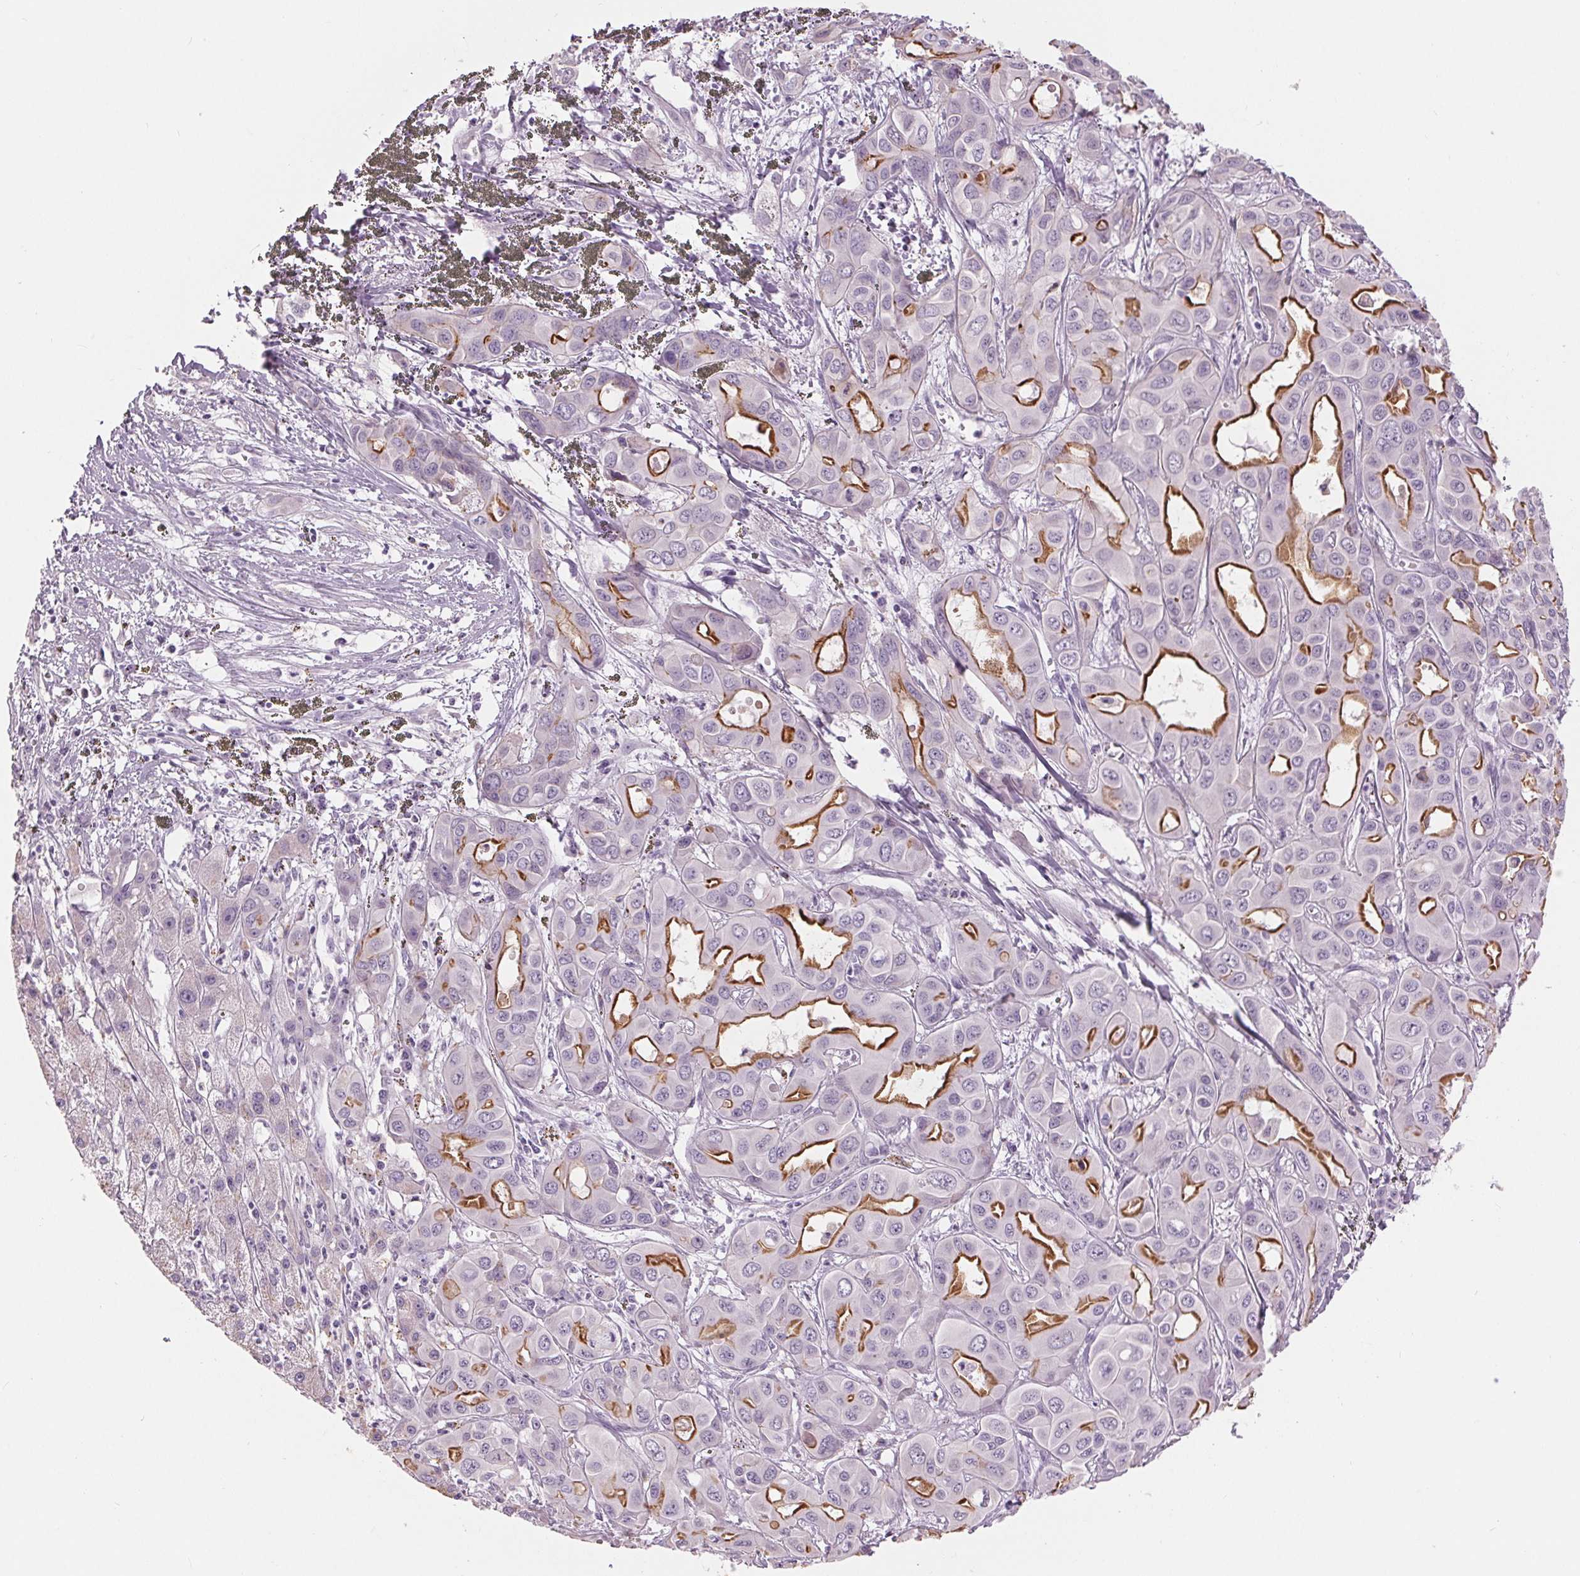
{"staining": {"intensity": "strong", "quantity": "25%-75%", "location": "cytoplasmic/membranous"}, "tissue": "liver cancer", "cell_type": "Tumor cells", "image_type": "cancer", "snomed": [{"axis": "morphology", "description": "Cholangiocarcinoma"}, {"axis": "topography", "description": "Liver"}], "caption": "Human liver cholangiocarcinoma stained with a protein marker exhibits strong staining in tumor cells.", "gene": "MISP", "patient": {"sex": "female", "age": 60}}